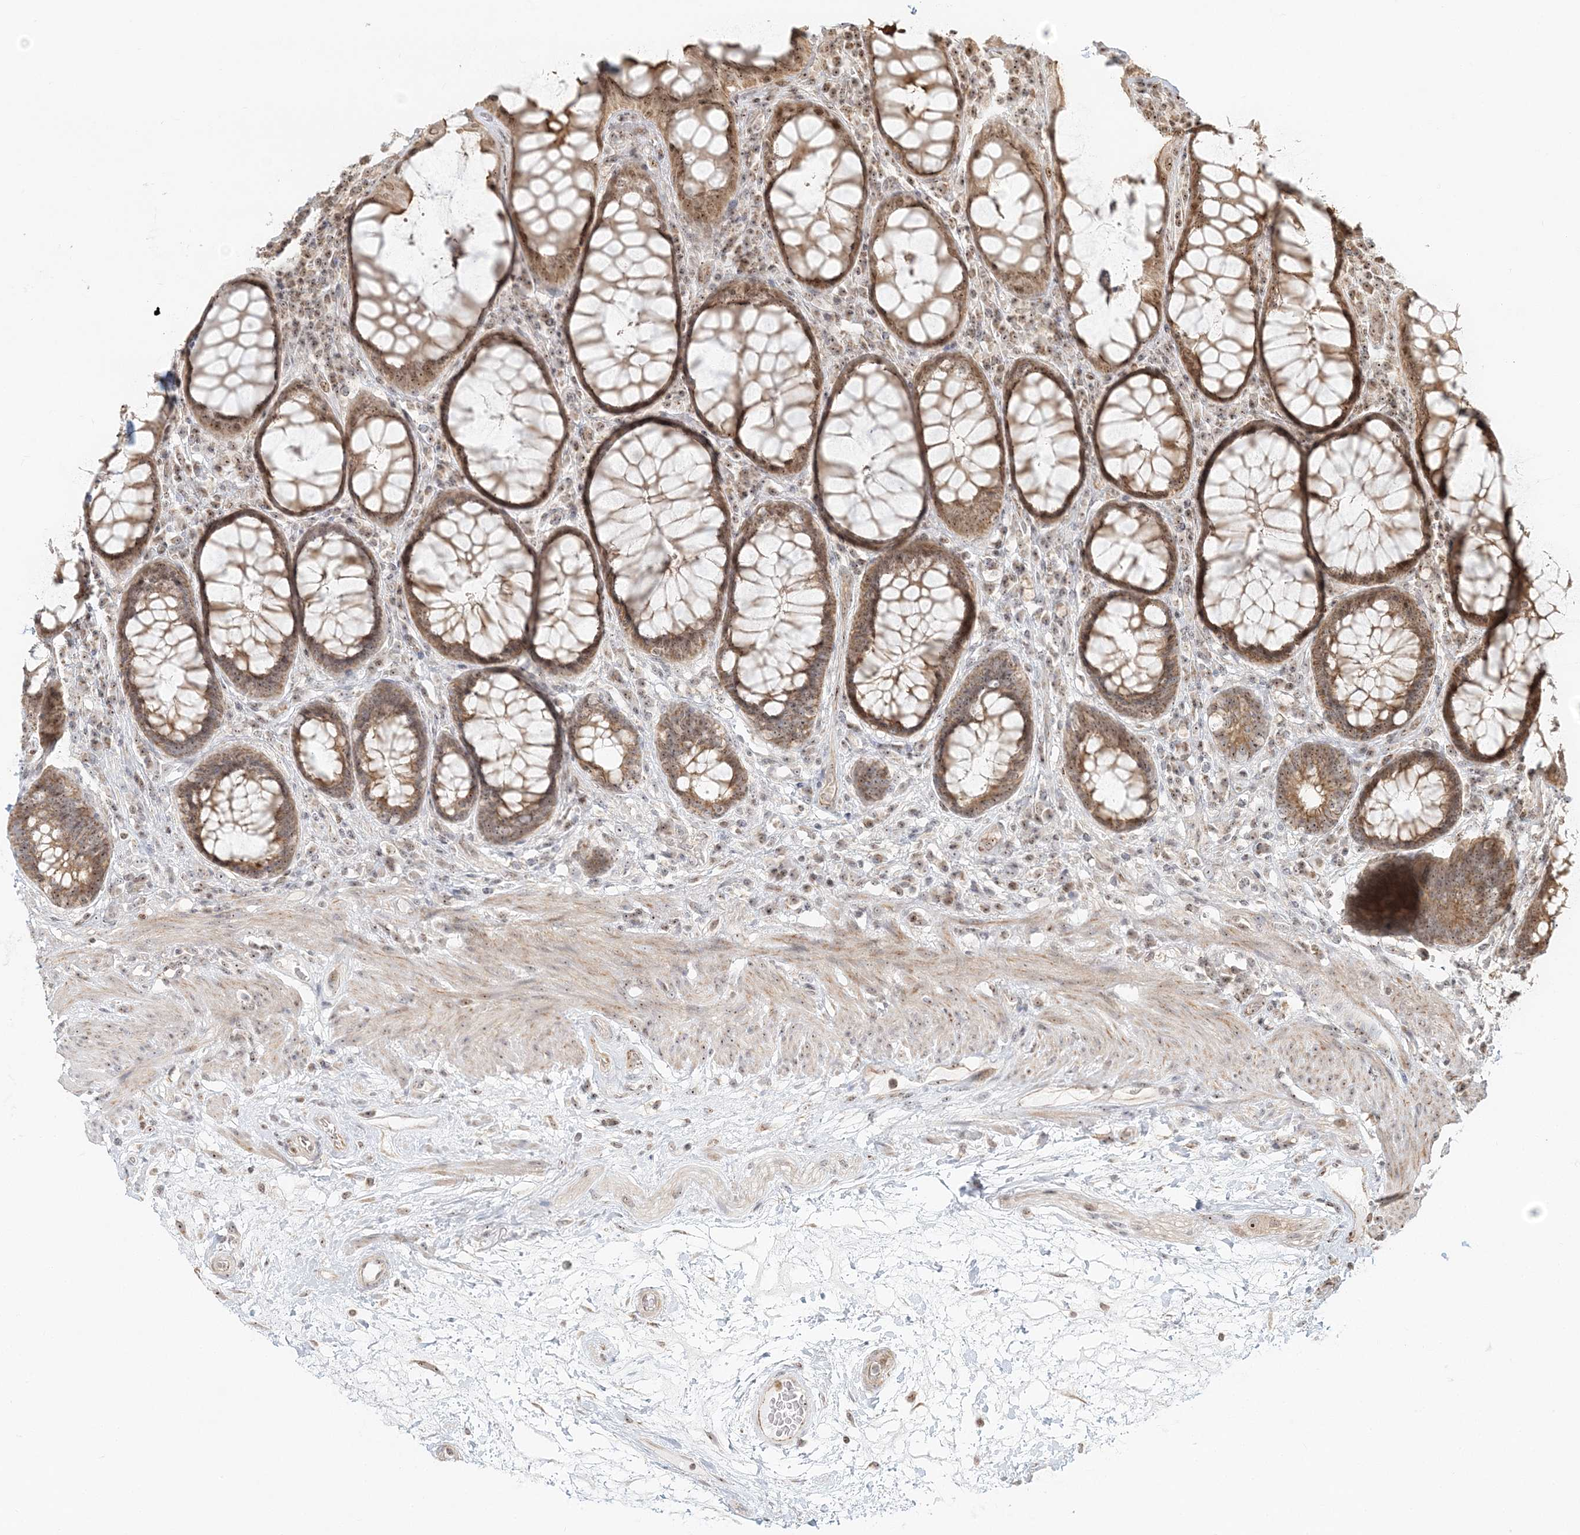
{"staining": {"intensity": "moderate", "quantity": ">75%", "location": "cytoplasmic/membranous,nuclear"}, "tissue": "rectum", "cell_type": "Glandular cells", "image_type": "normal", "snomed": [{"axis": "morphology", "description": "Normal tissue, NOS"}, {"axis": "topography", "description": "Rectum"}], "caption": "Rectum stained with IHC demonstrates moderate cytoplasmic/membranous,nuclear positivity in about >75% of glandular cells. The protein is shown in brown color, while the nuclei are stained blue.", "gene": "UBE2F", "patient": {"sex": "male", "age": 64}}